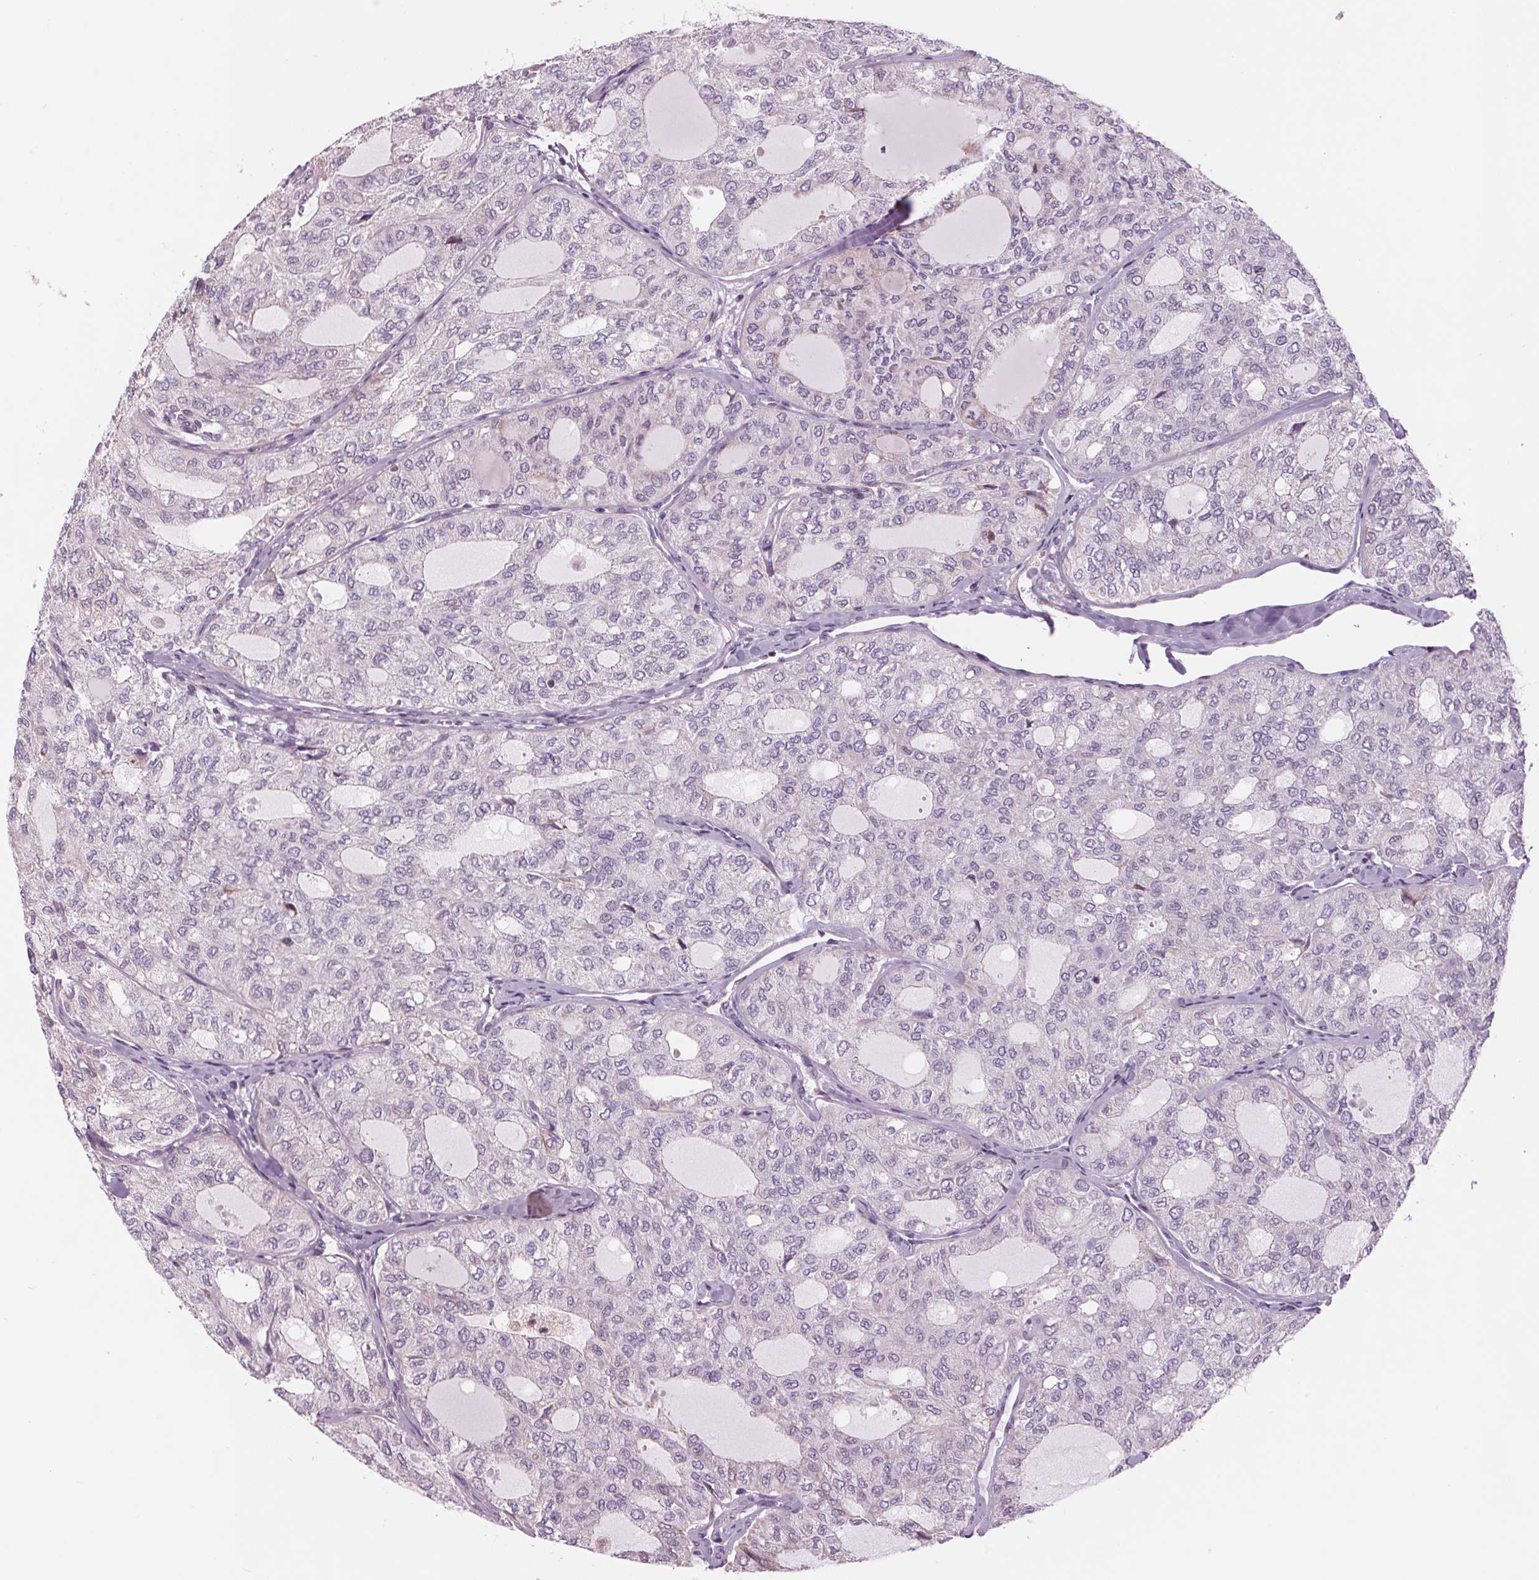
{"staining": {"intensity": "negative", "quantity": "none", "location": "none"}, "tissue": "thyroid cancer", "cell_type": "Tumor cells", "image_type": "cancer", "snomed": [{"axis": "morphology", "description": "Follicular adenoma carcinoma, NOS"}, {"axis": "topography", "description": "Thyroid gland"}], "caption": "Photomicrograph shows no protein staining in tumor cells of follicular adenoma carcinoma (thyroid) tissue.", "gene": "SAMD5", "patient": {"sex": "male", "age": 75}}